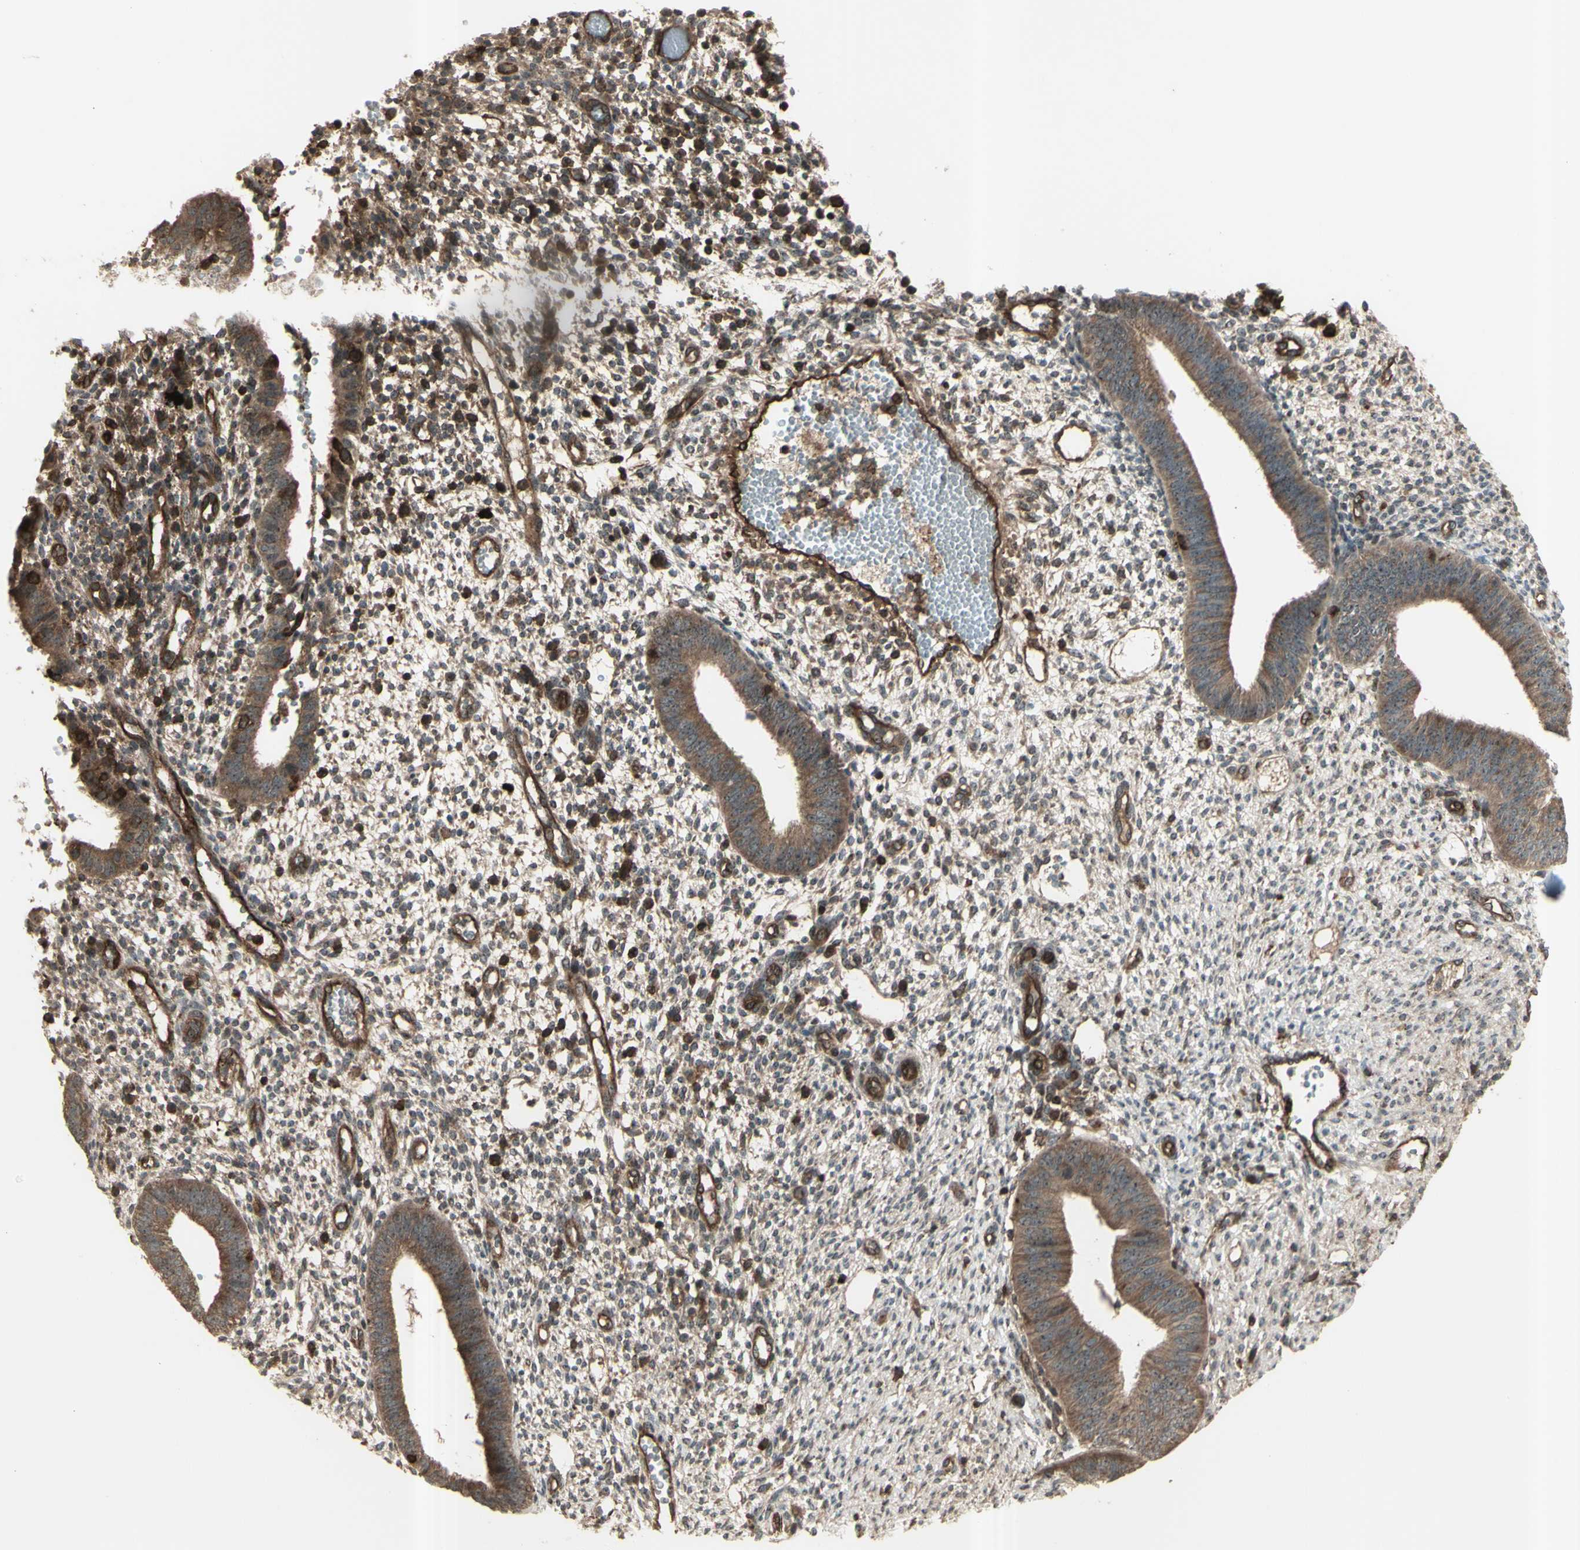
{"staining": {"intensity": "moderate", "quantity": ">75%", "location": "cytoplasmic/membranous"}, "tissue": "endometrium", "cell_type": "Cells in endometrial stroma", "image_type": "normal", "snomed": [{"axis": "morphology", "description": "Normal tissue, NOS"}, {"axis": "topography", "description": "Endometrium"}], "caption": "DAB immunohistochemical staining of benign endometrium exhibits moderate cytoplasmic/membranous protein expression in approximately >75% of cells in endometrial stroma.", "gene": "FXYD5", "patient": {"sex": "female", "age": 35}}